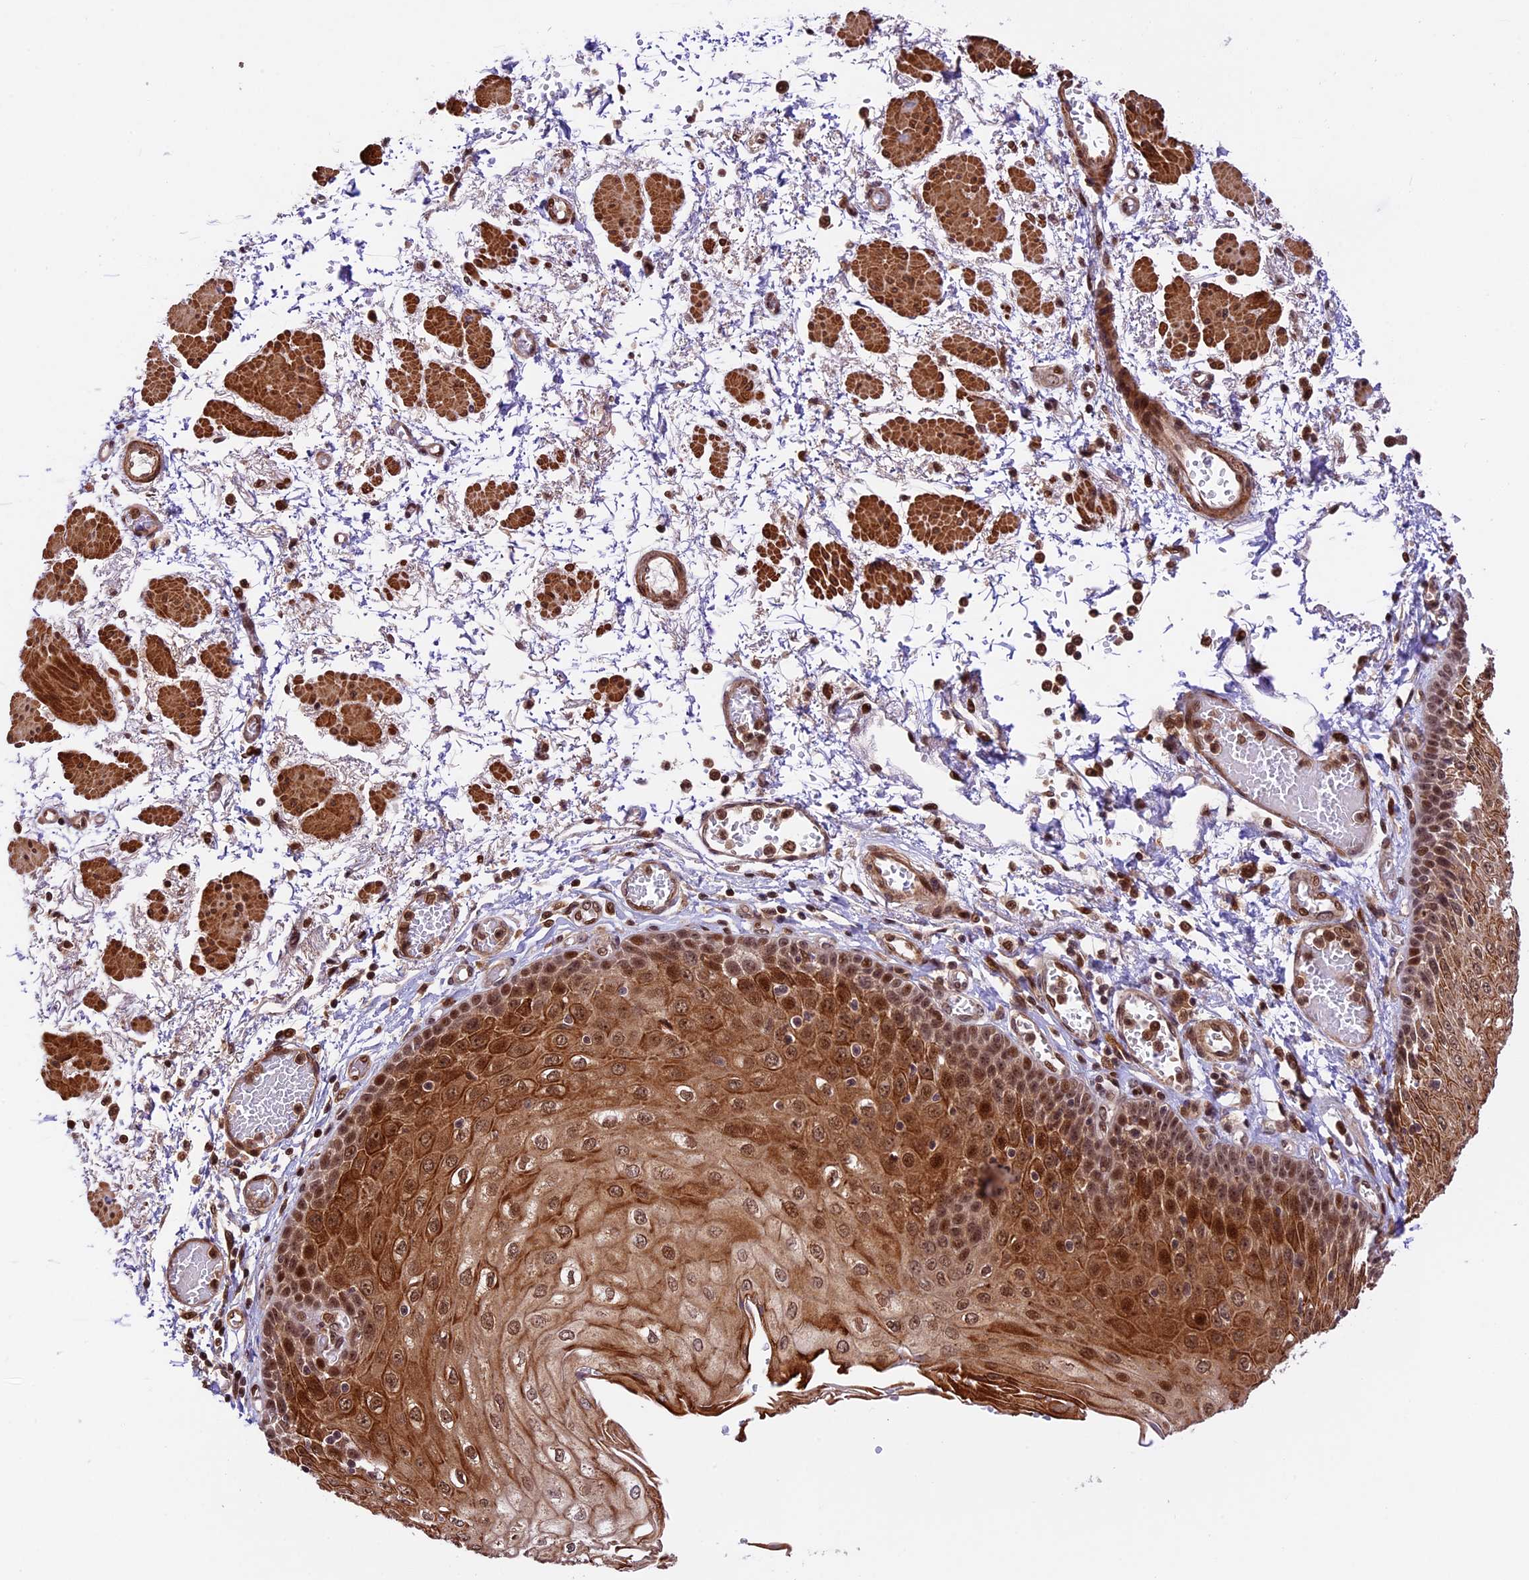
{"staining": {"intensity": "strong", "quantity": ">75%", "location": "cytoplasmic/membranous,nuclear"}, "tissue": "esophagus", "cell_type": "Squamous epithelial cells", "image_type": "normal", "snomed": [{"axis": "morphology", "description": "Normal tissue, NOS"}, {"axis": "topography", "description": "Esophagus"}], "caption": "There is high levels of strong cytoplasmic/membranous,nuclear positivity in squamous epithelial cells of normal esophagus, as demonstrated by immunohistochemical staining (brown color).", "gene": "DHX38", "patient": {"sex": "male", "age": 81}}